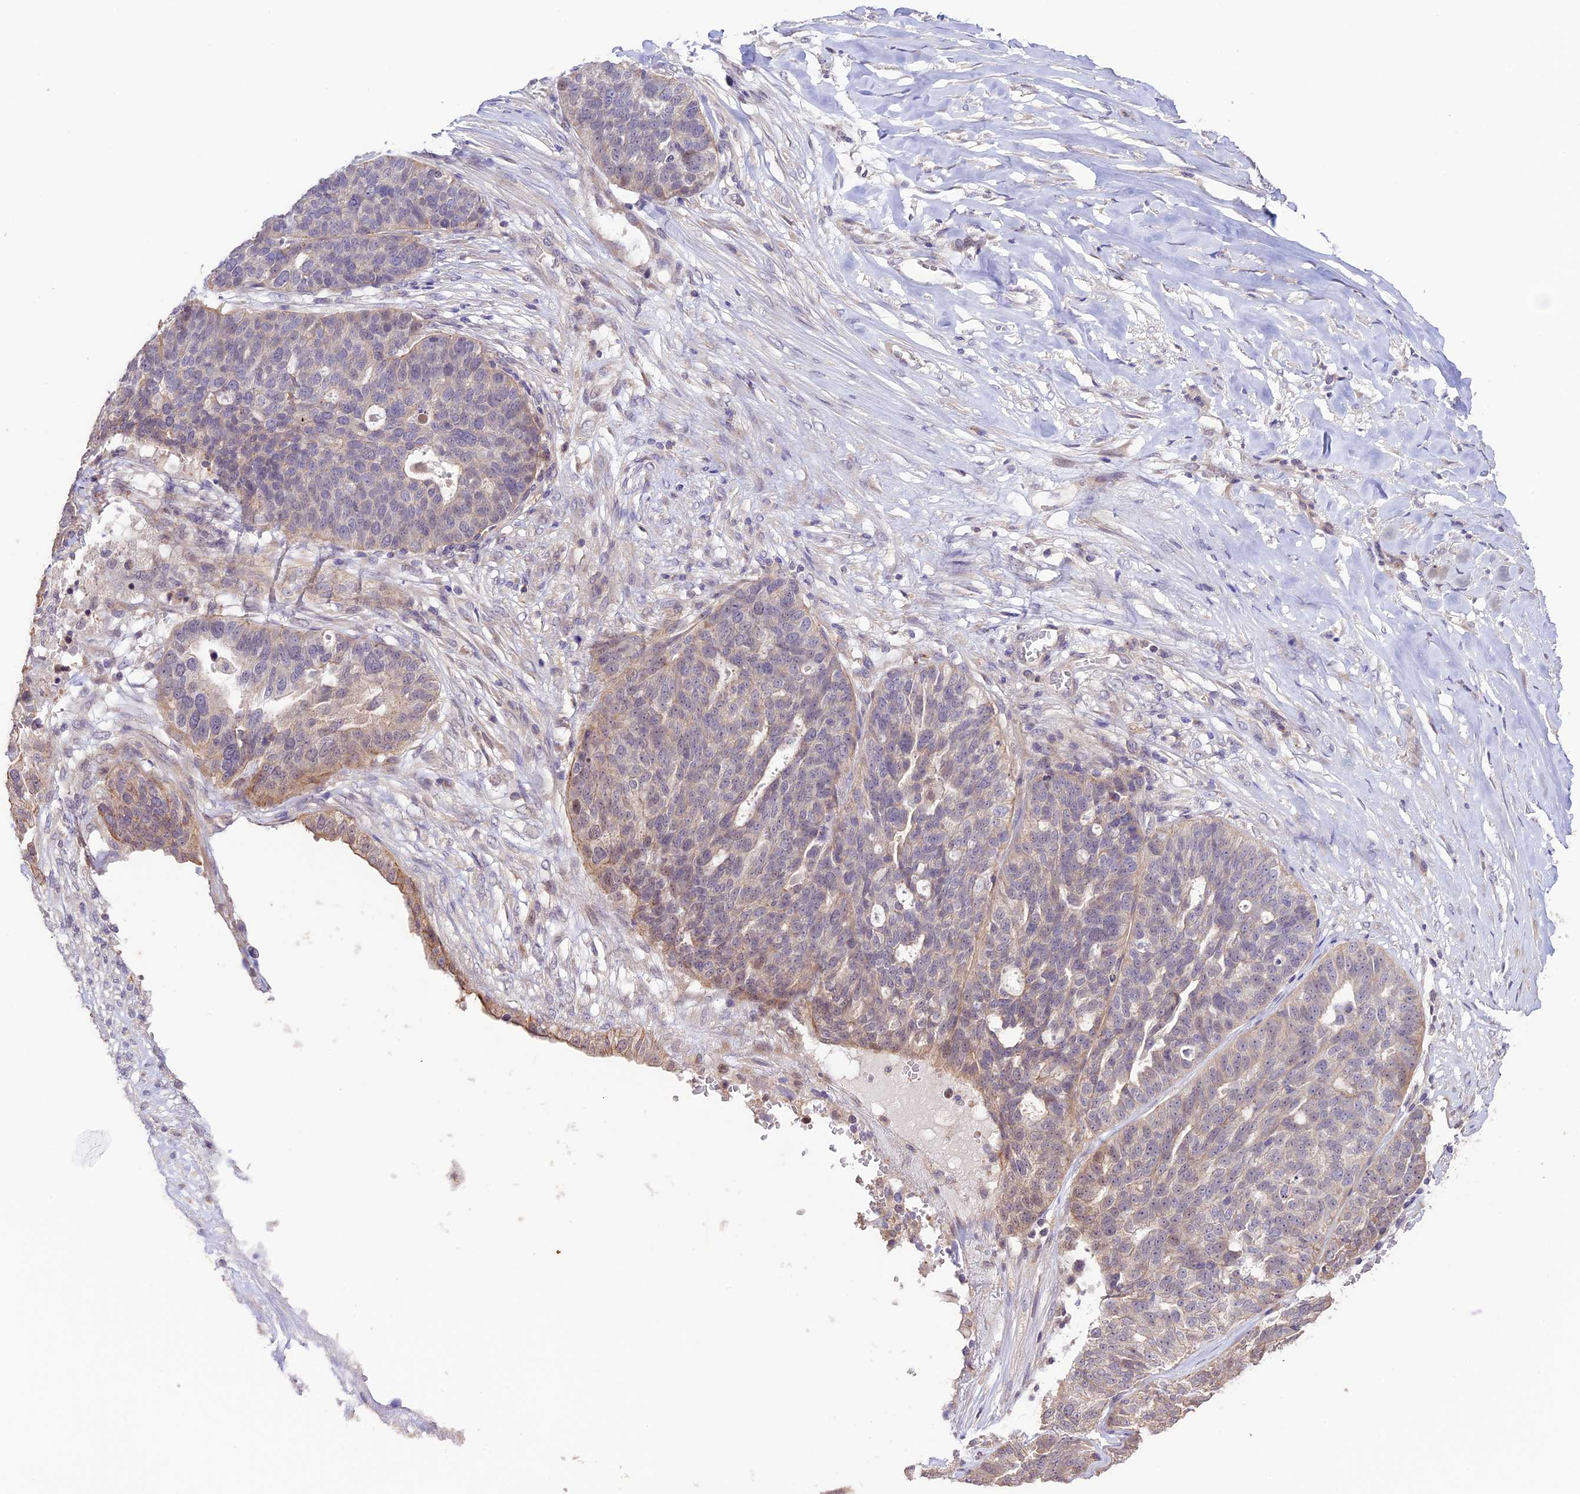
{"staining": {"intensity": "weak", "quantity": "<25%", "location": "cytoplasmic/membranous"}, "tissue": "ovarian cancer", "cell_type": "Tumor cells", "image_type": "cancer", "snomed": [{"axis": "morphology", "description": "Cystadenocarcinoma, serous, NOS"}, {"axis": "topography", "description": "Ovary"}], "caption": "Protein analysis of ovarian cancer shows no significant expression in tumor cells.", "gene": "BCAS4", "patient": {"sex": "female", "age": 59}}